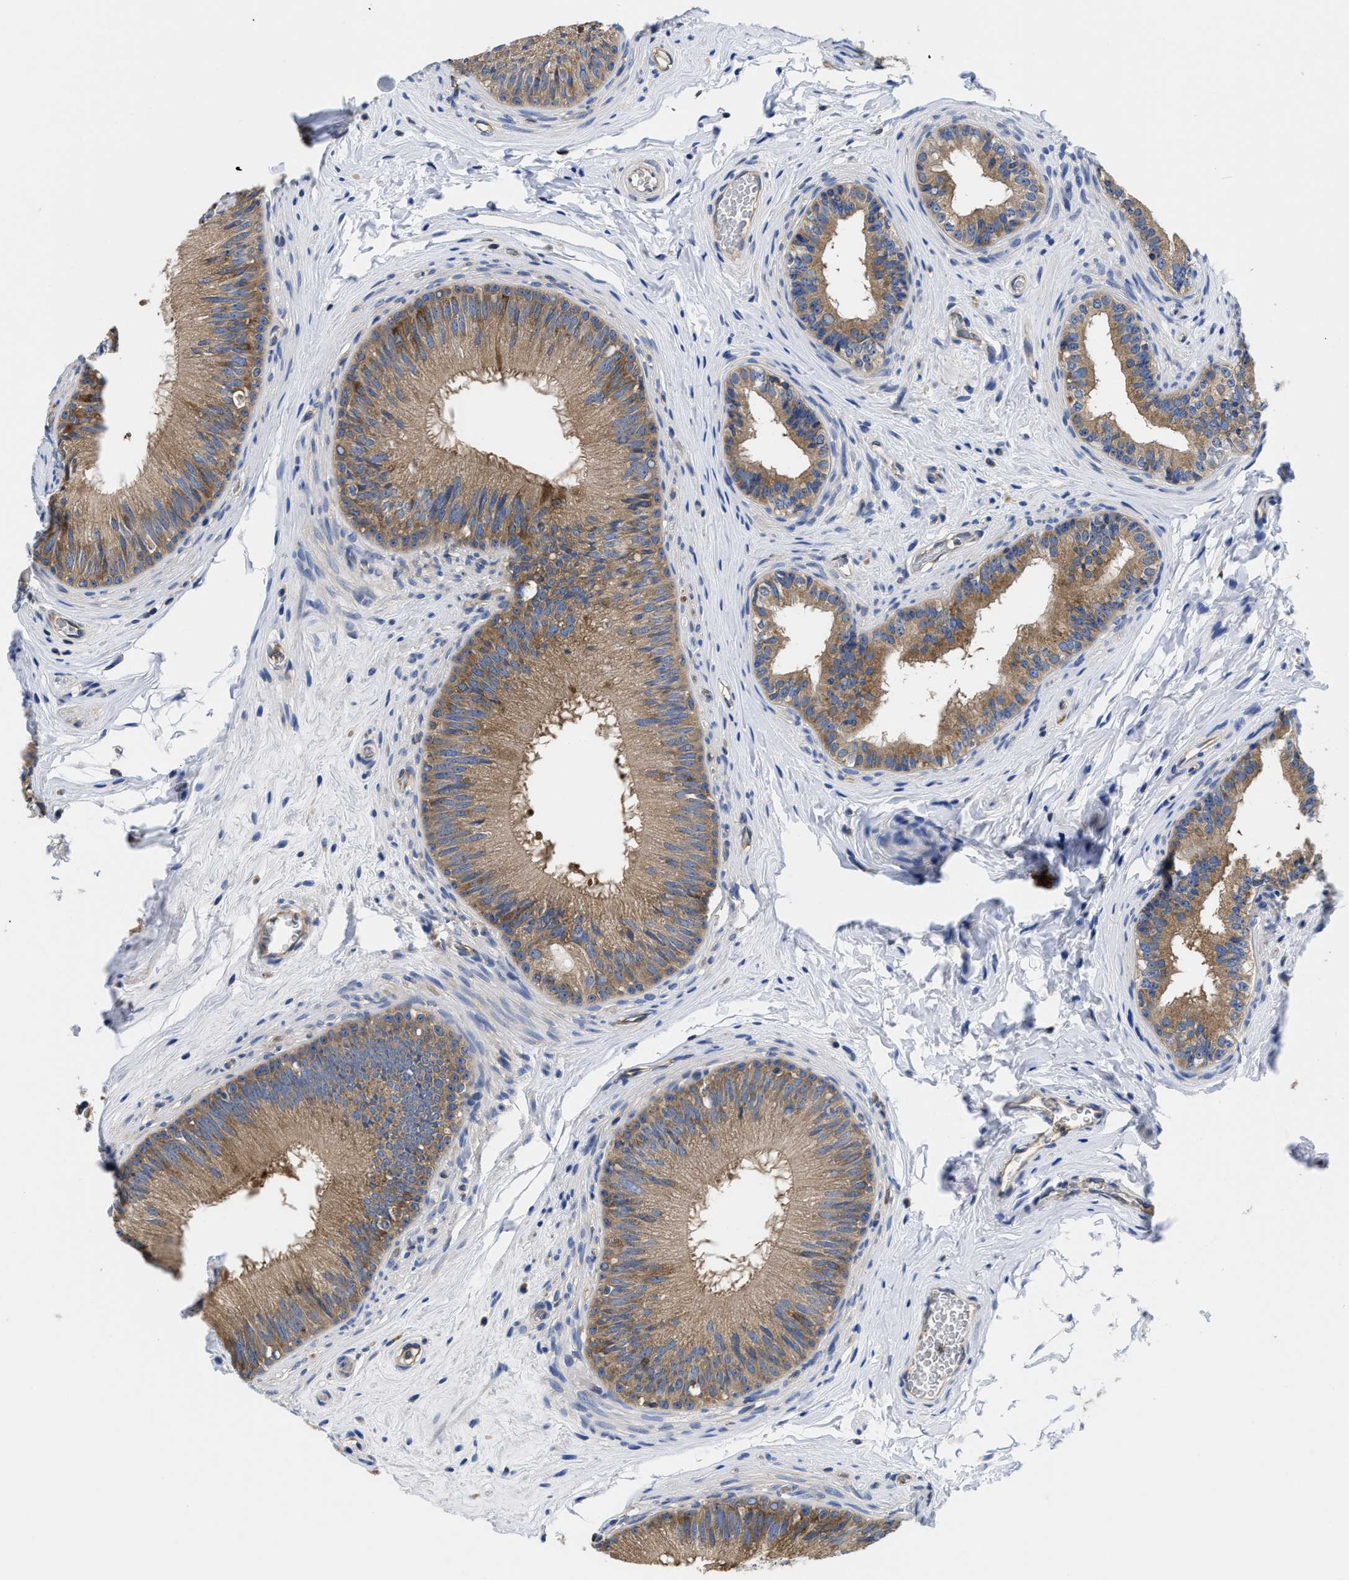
{"staining": {"intensity": "moderate", "quantity": ">75%", "location": "cytoplasmic/membranous"}, "tissue": "epididymis", "cell_type": "Glandular cells", "image_type": "normal", "snomed": [{"axis": "morphology", "description": "Normal tissue, NOS"}, {"axis": "topography", "description": "Testis"}, {"axis": "topography", "description": "Epididymis"}], "caption": "Immunohistochemistry (DAB) staining of unremarkable epididymis exhibits moderate cytoplasmic/membranous protein expression in approximately >75% of glandular cells. (Stains: DAB in brown, nuclei in blue, Microscopy: brightfield microscopy at high magnification).", "gene": "YARS1", "patient": {"sex": "male", "age": 36}}